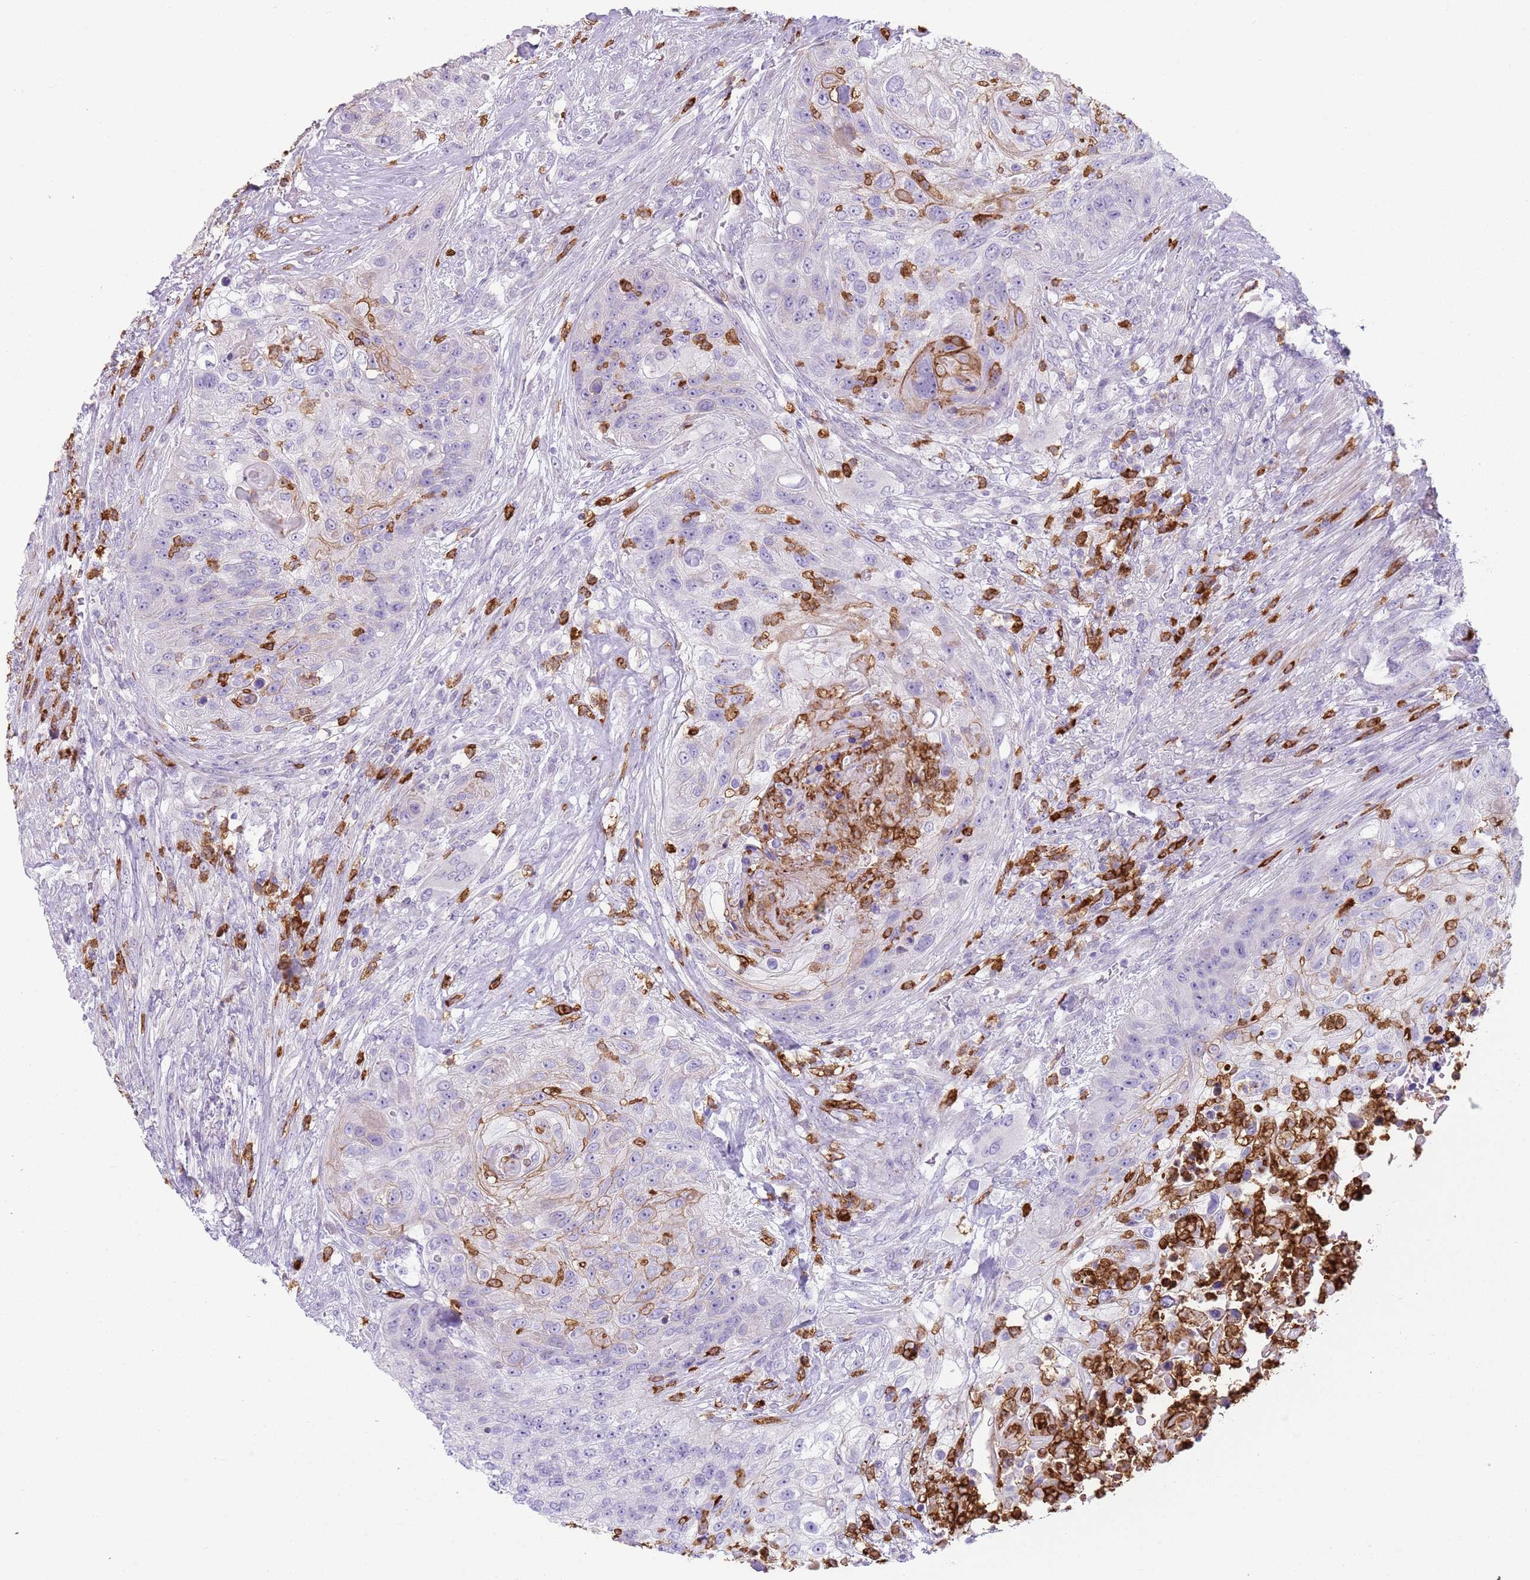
{"staining": {"intensity": "moderate", "quantity": "<25%", "location": "cytoplasmic/membranous"}, "tissue": "urothelial cancer", "cell_type": "Tumor cells", "image_type": "cancer", "snomed": [{"axis": "morphology", "description": "Urothelial carcinoma, High grade"}, {"axis": "topography", "description": "Urinary bladder"}], "caption": "Human high-grade urothelial carcinoma stained for a protein (brown) shows moderate cytoplasmic/membranous positive positivity in approximately <25% of tumor cells.", "gene": "CD177", "patient": {"sex": "female", "age": 60}}